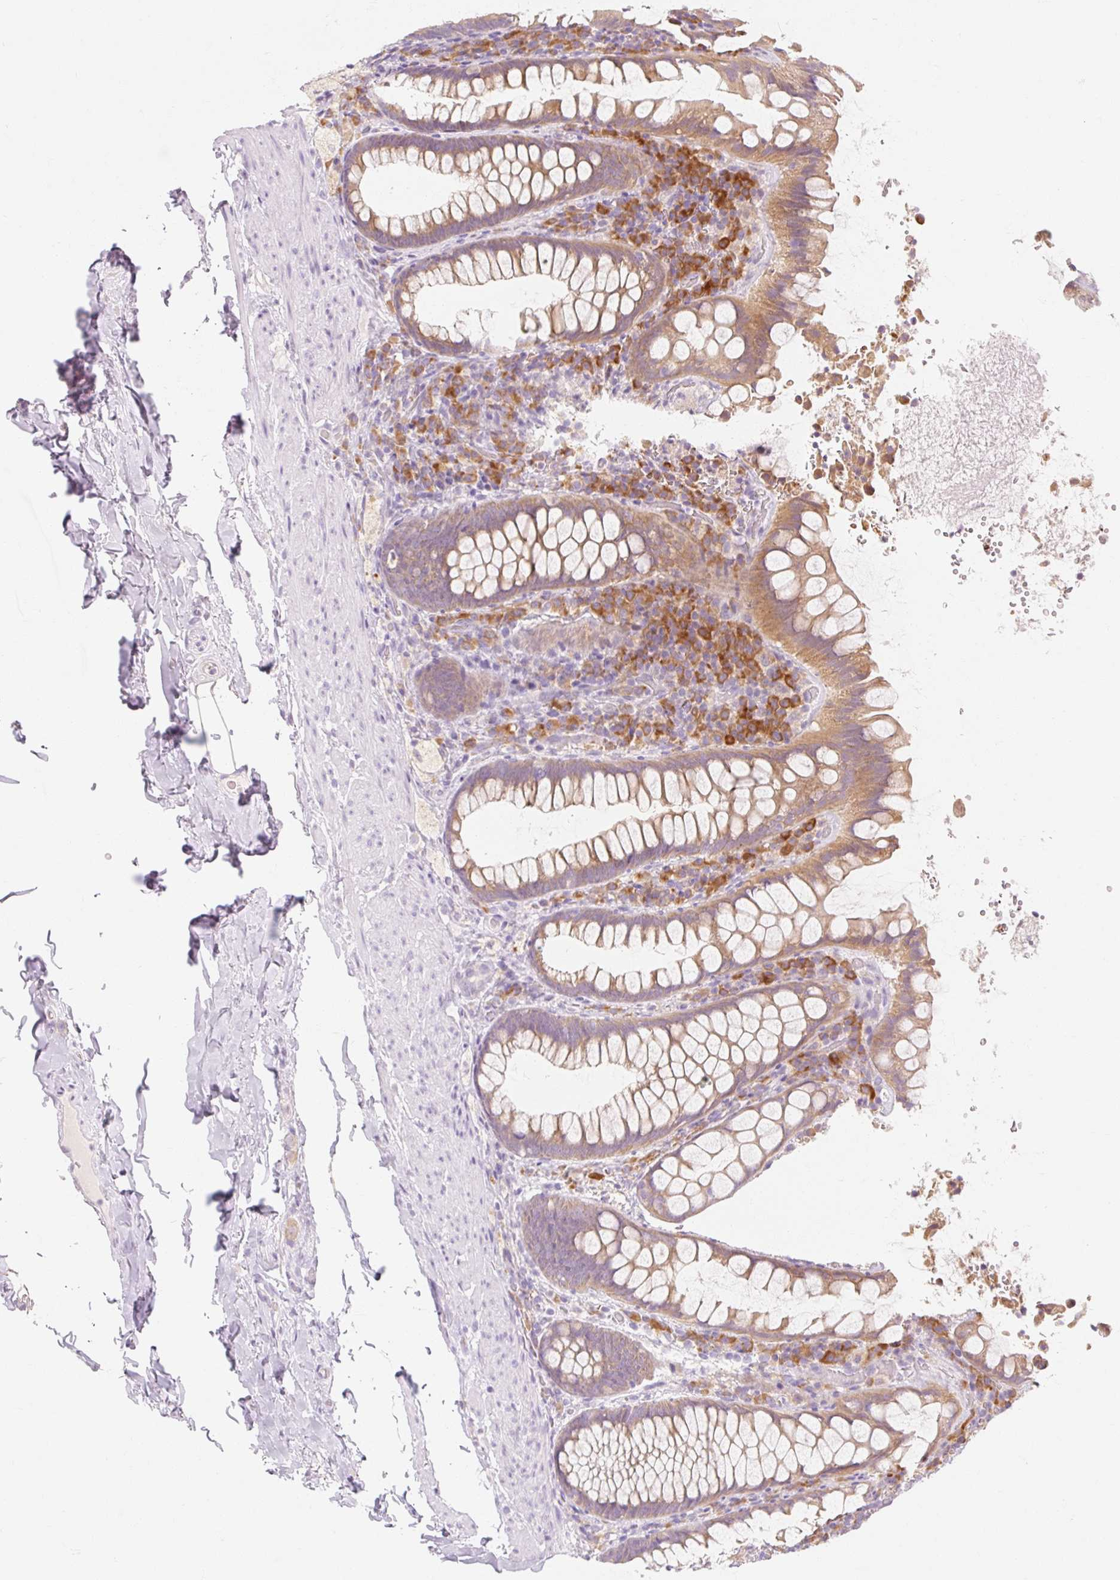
{"staining": {"intensity": "moderate", "quantity": ">75%", "location": "cytoplasmic/membranous"}, "tissue": "rectum", "cell_type": "Glandular cells", "image_type": "normal", "snomed": [{"axis": "morphology", "description": "Normal tissue, NOS"}, {"axis": "topography", "description": "Rectum"}], "caption": "The immunohistochemical stain highlights moderate cytoplasmic/membranous positivity in glandular cells of unremarkable rectum.", "gene": "MYO1D", "patient": {"sex": "female", "age": 69}}